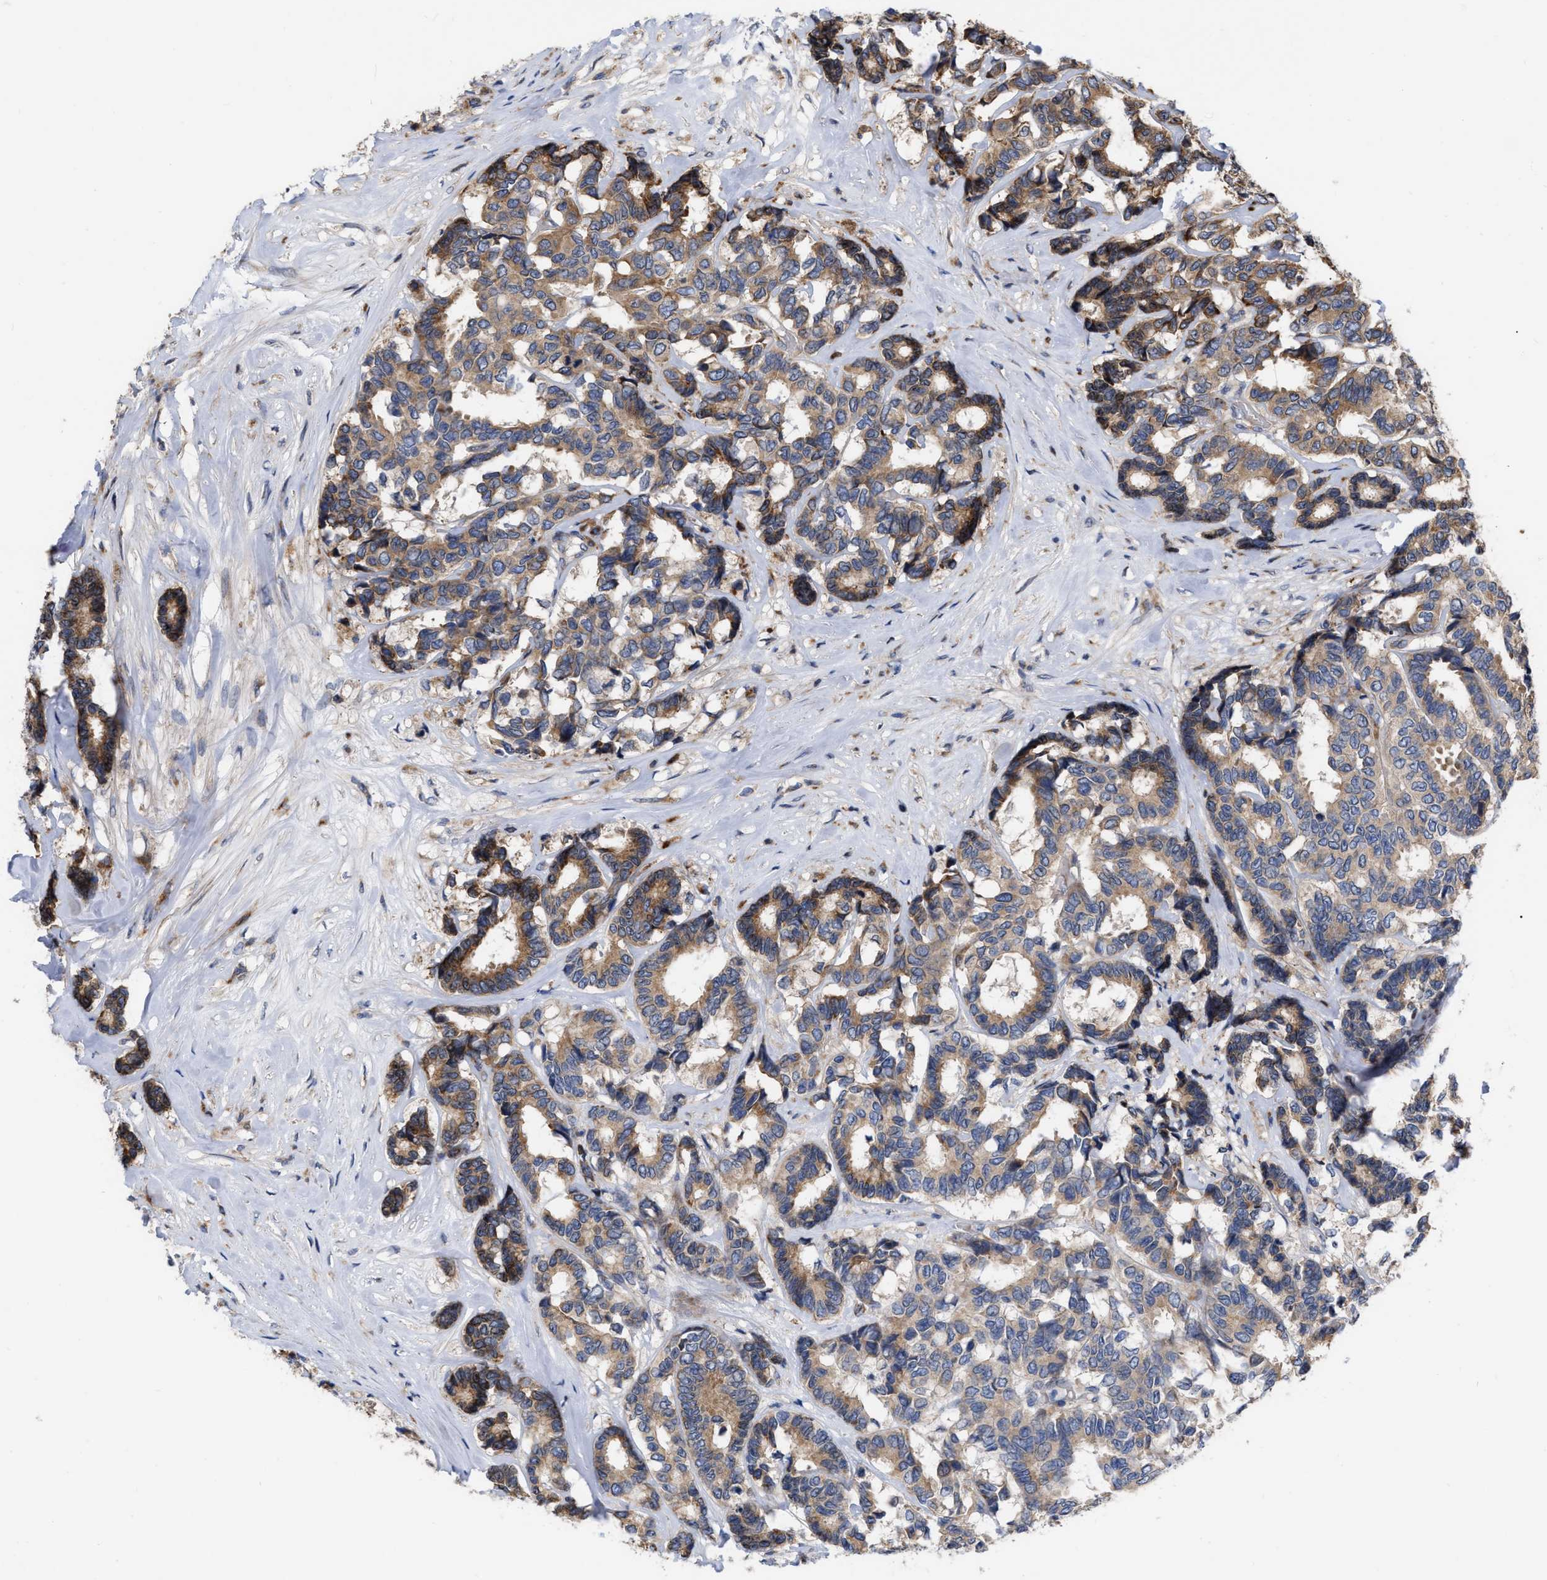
{"staining": {"intensity": "moderate", "quantity": ">75%", "location": "cytoplasmic/membranous"}, "tissue": "breast cancer", "cell_type": "Tumor cells", "image_type": "cancer", "snomed": [{"axis": "morphology", "description": "Duct carcinoma"}, {"axis": "topography", "description": "Breast"}], "caption": "An image of invasive ductal carcinoma (breast) stained for a protein demonstrates moderate cytoplasmic/membranous brown staining in tumor cells. The staining was performed using DAB to visualize the protein expression in brown, while the nuclei were stained in blue with hematoxylin (Magnification: 20x).", "gene": "MLST8", "patient": {"sex": "female", "age": 87}}